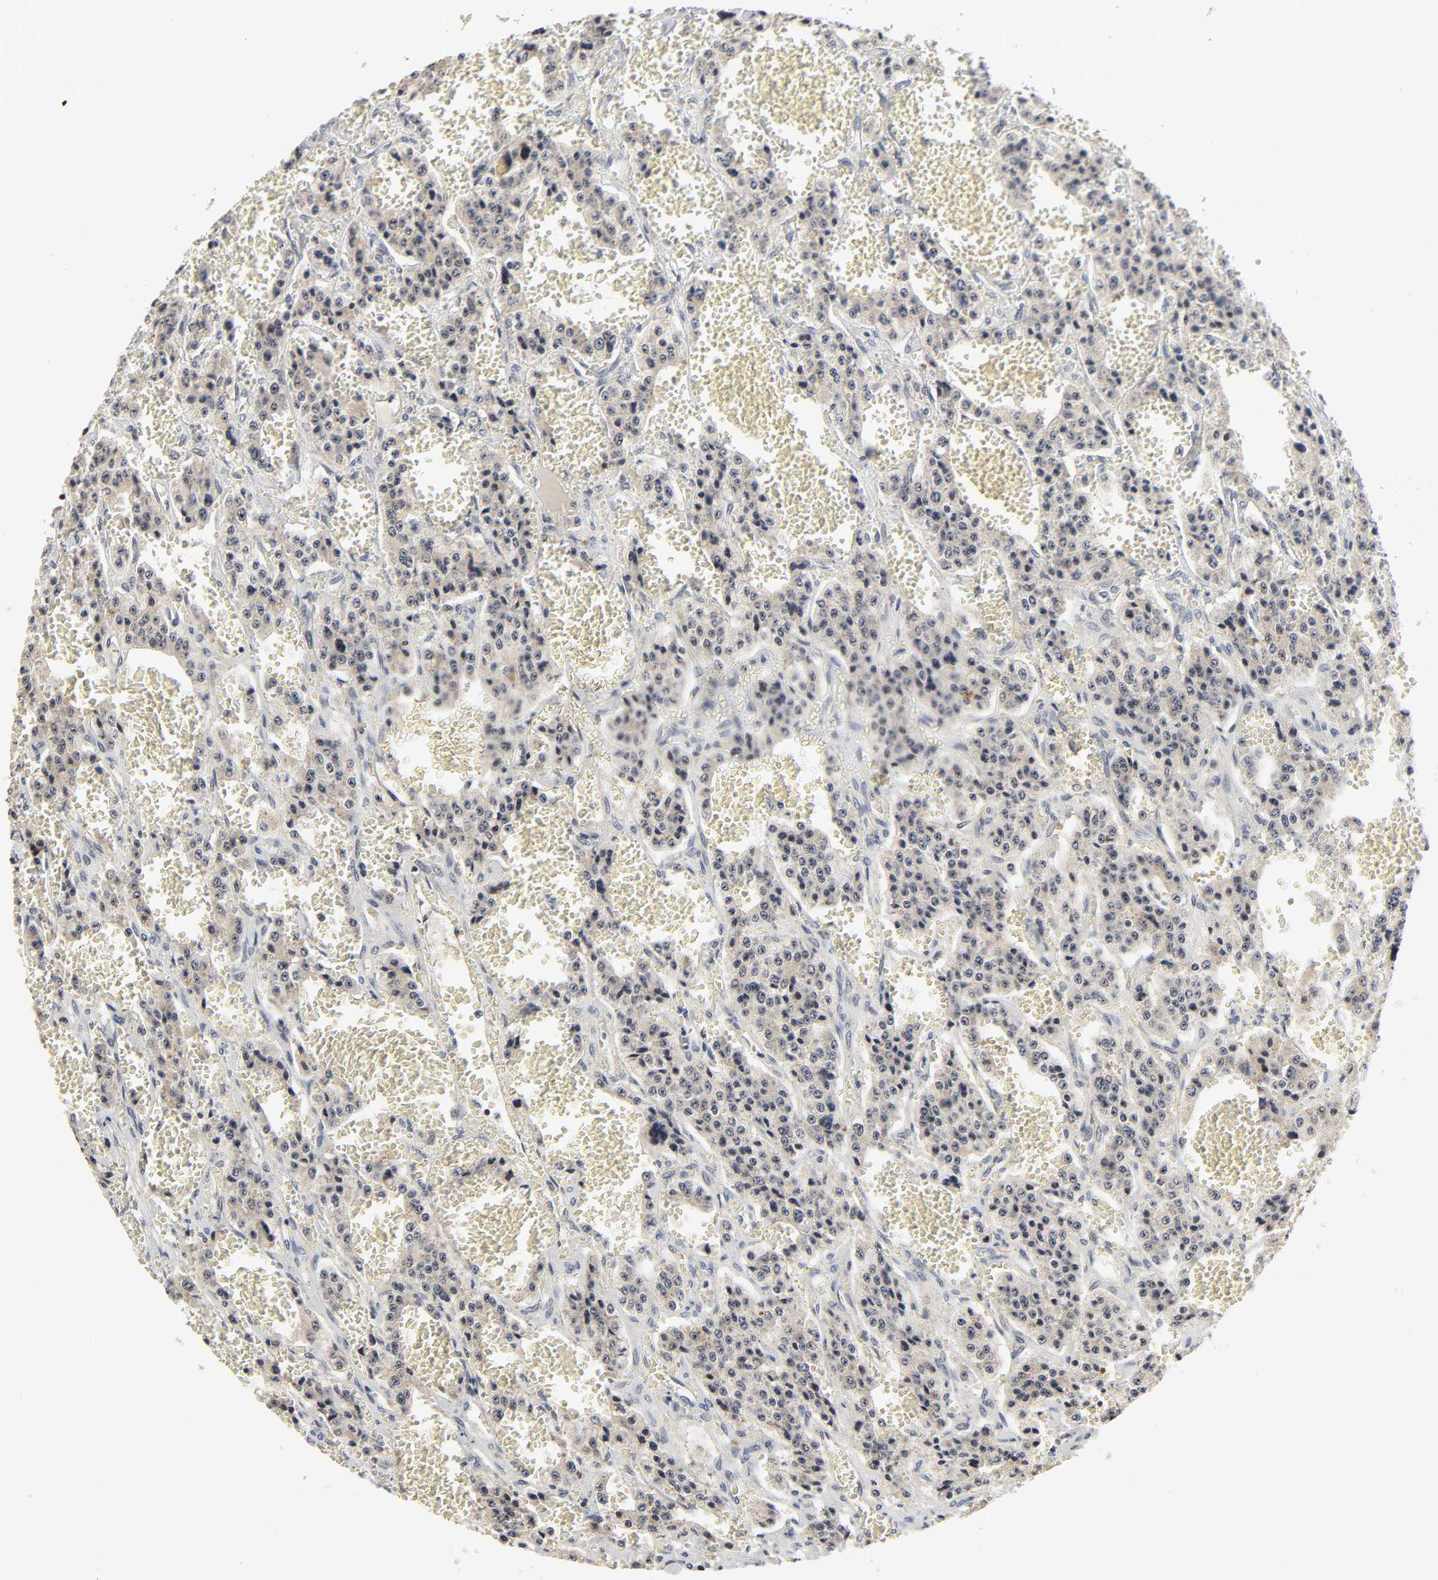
{"staining": {"intensity": "weak", "quantity": "25%-75%", "location": "nuclear"}, "tissue": "carcinoid", "cell_type": "Tumor cells", "image_type": "cancer", "snomed": [{"axis": "morphology", "description": "Carcinoid, malignant, NOS"}, {"axis": "topography", "description": "Small intestine"}], "caption": "Weak nuclear protein expression is identified in about 25%-75% of tumor cells in carcinoid (malignant).", "gene": "ZKSCAN8", "patient": {"sex": "male", "age": 52}}